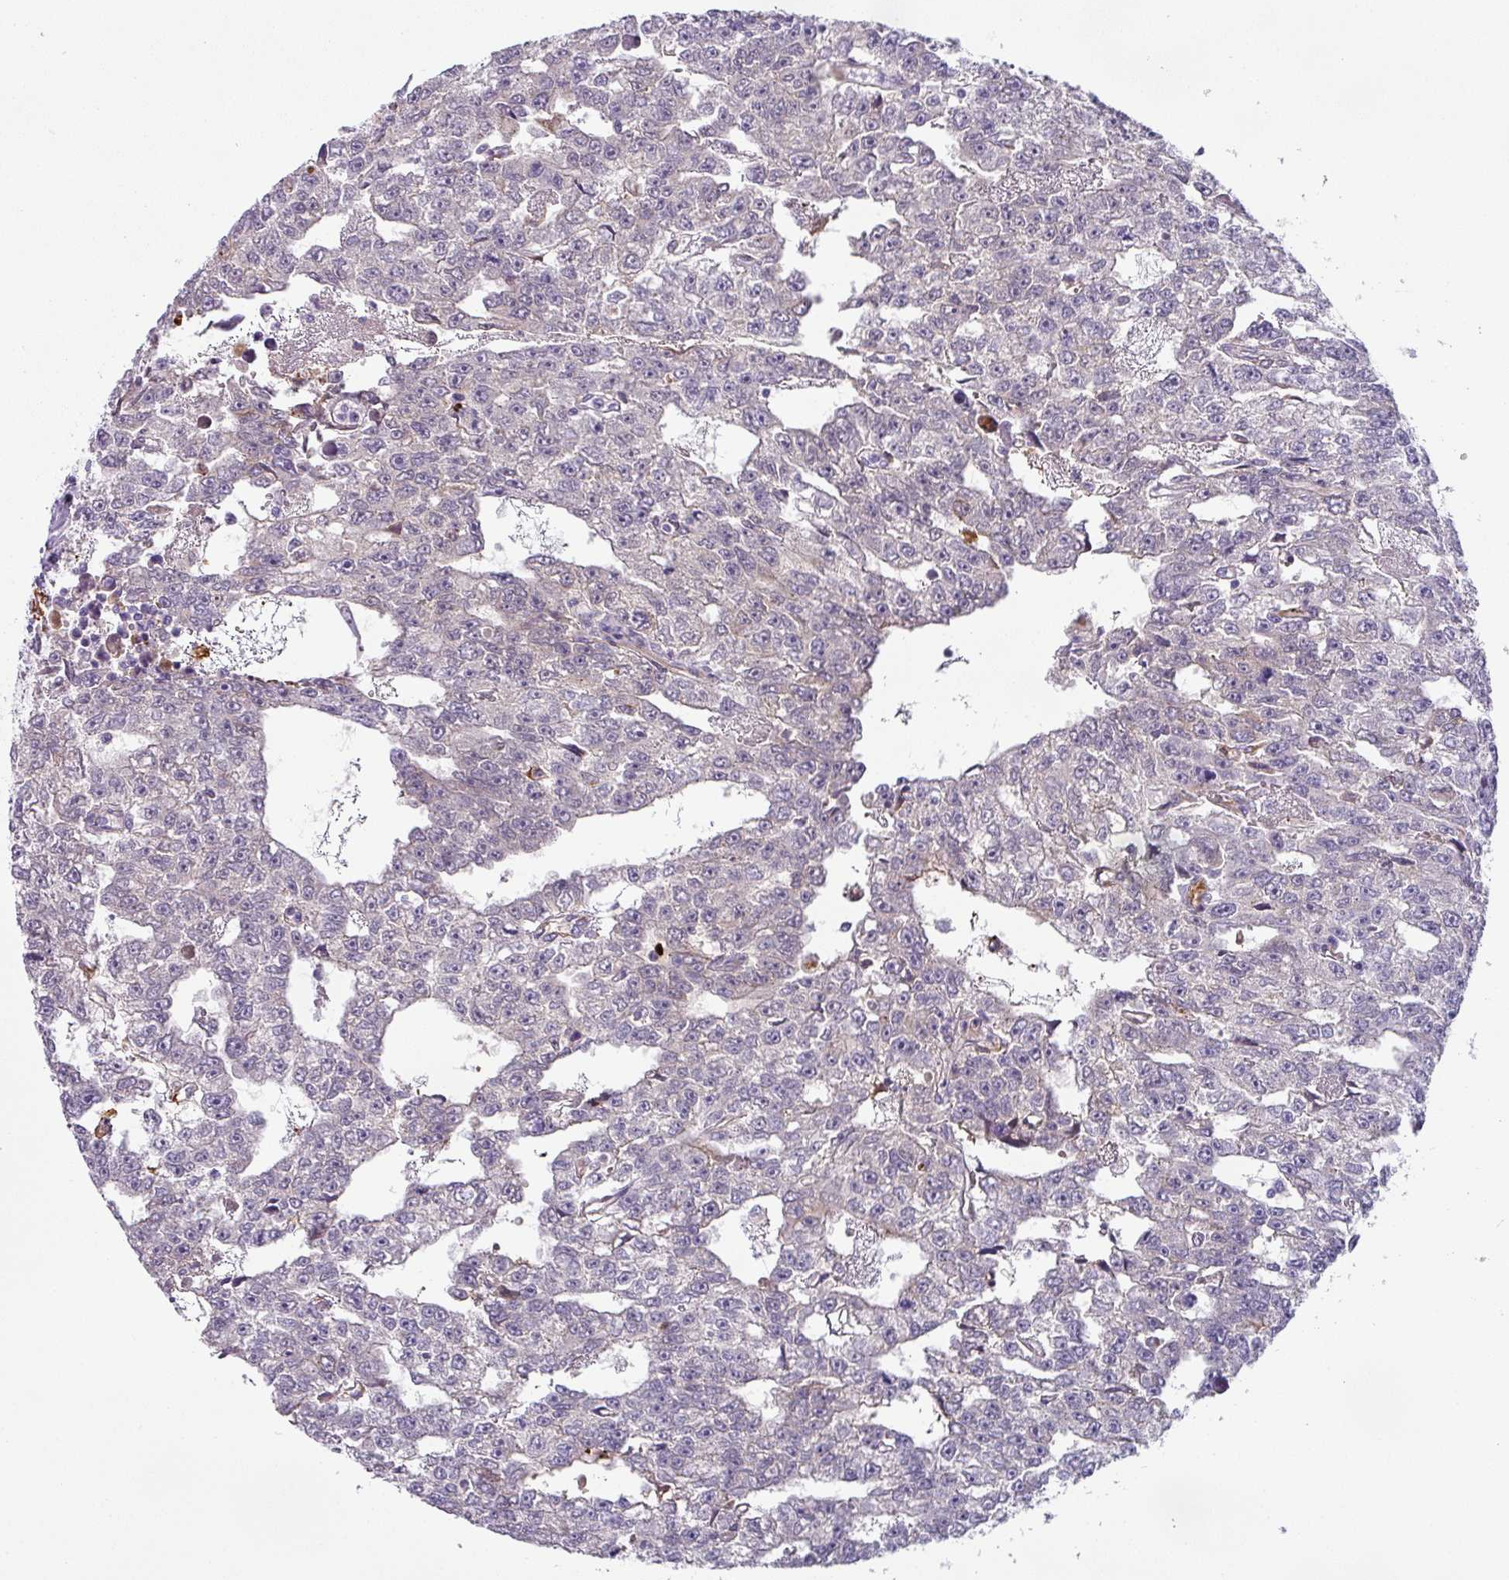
{"staining": {"intensity": "negative", "quantity": "none", "location": "none"}, "tissue": "testis cancer", "cell_type": "Tumor cells", "image_type": "cancer", "snomed": [{"axis": "morphology", "description": "Carcinoma, Embryonal, NOS"}, {"axis": "topography", "description": "Testis"}], "caption": "Testis cancer was stained to show a protein in brown. There is no significant expression in tumor cells. (Brightfield microscopy of DAB IHC at high magnification).", "gene": "FGF17", "patient": {"sex": "male", "age": 20}}